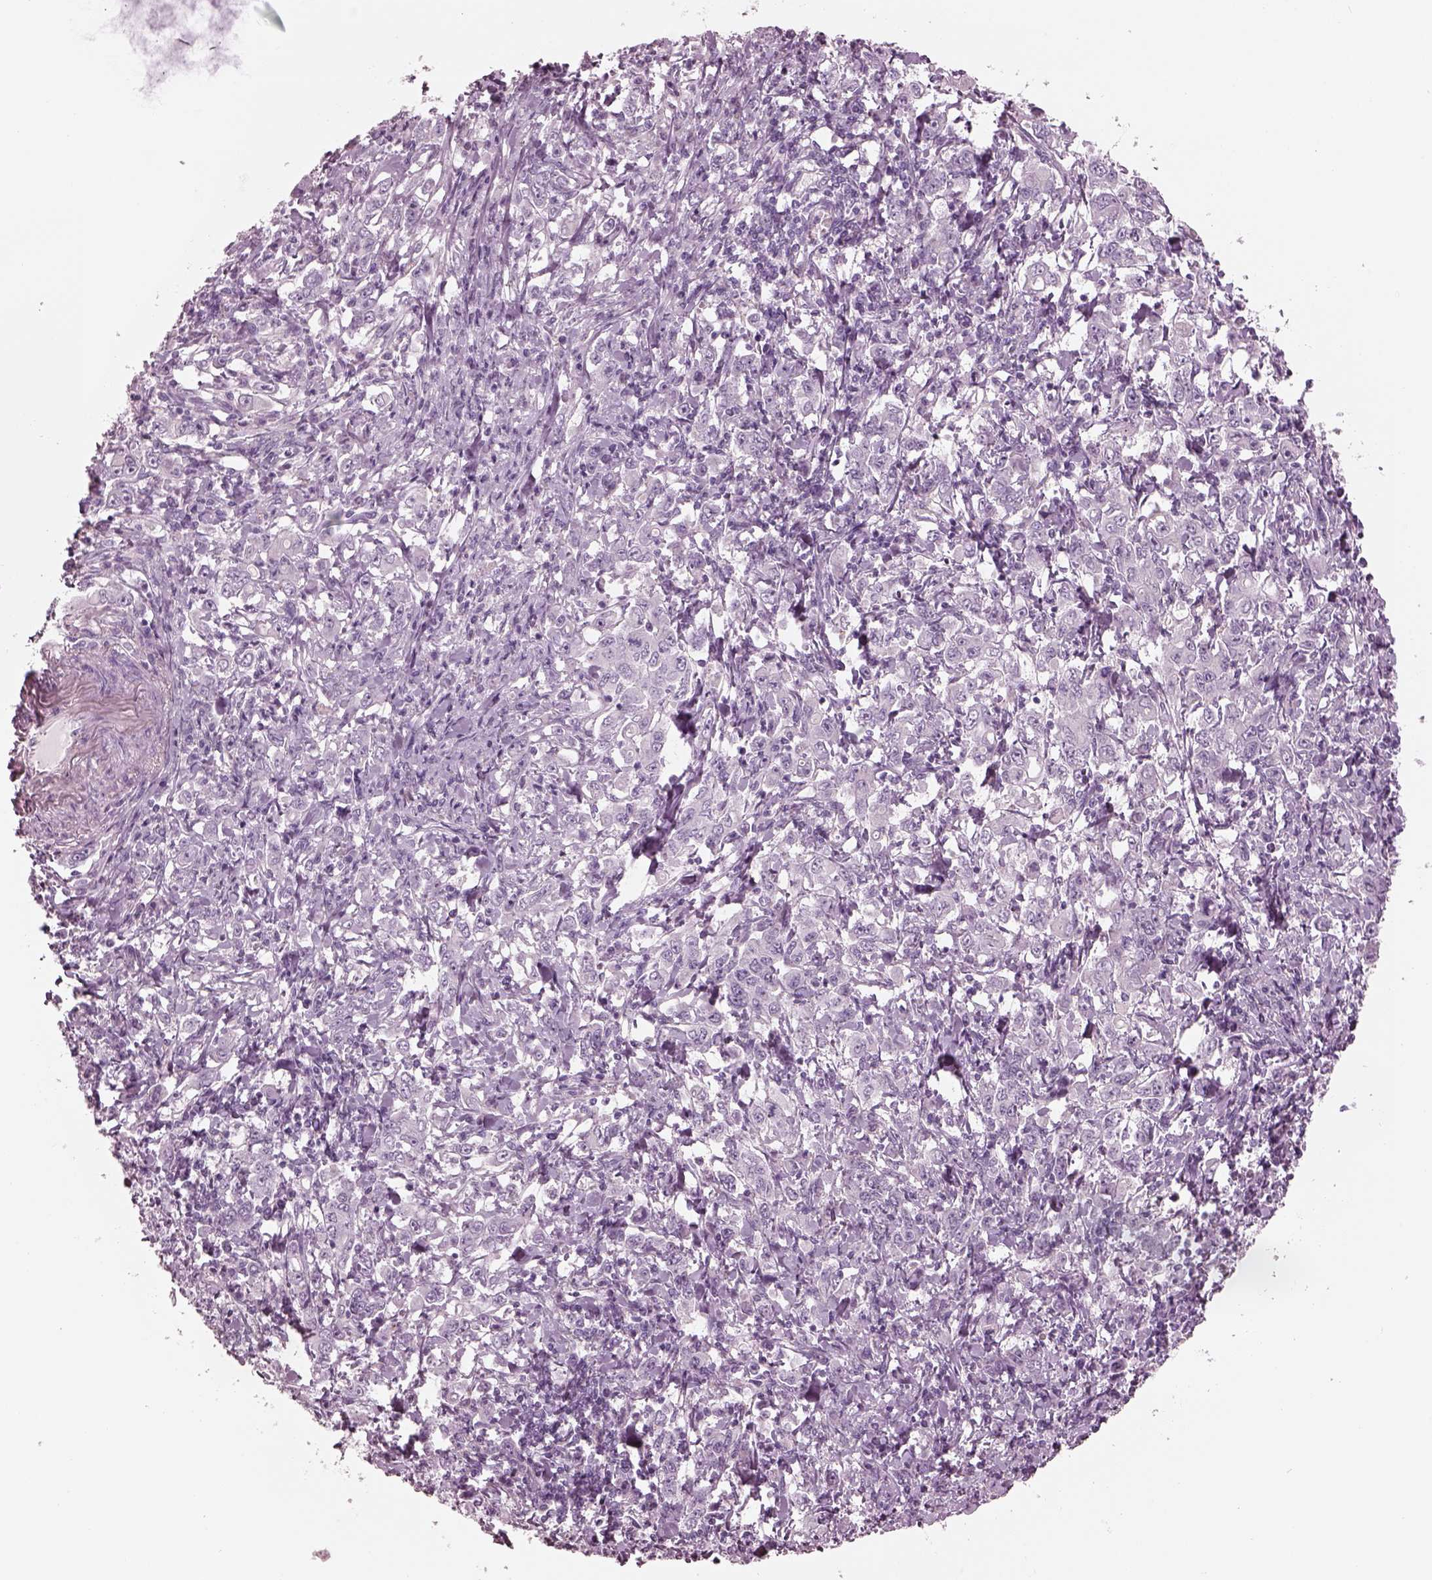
{"staining": {"intensity": "negative", "quantity": "none", "location": "none"}, "tissue": "stomach cancer", "cell_type": "Tumor cells", "image_type": "cancer", "snomed": [{"axis": "morphology", "description": "Adenocarcinoma, NOS"}, {"axis": "topography", "description": "Stomach, lower"}], "caption": "An IHC micrograph of stomach adenocarcinoma is shown. There is no staining in tumor cells of stomach adenocarcinoma.", "gene": "KRTAP24-1", "patient": {"sex": "female", "age": 72}}